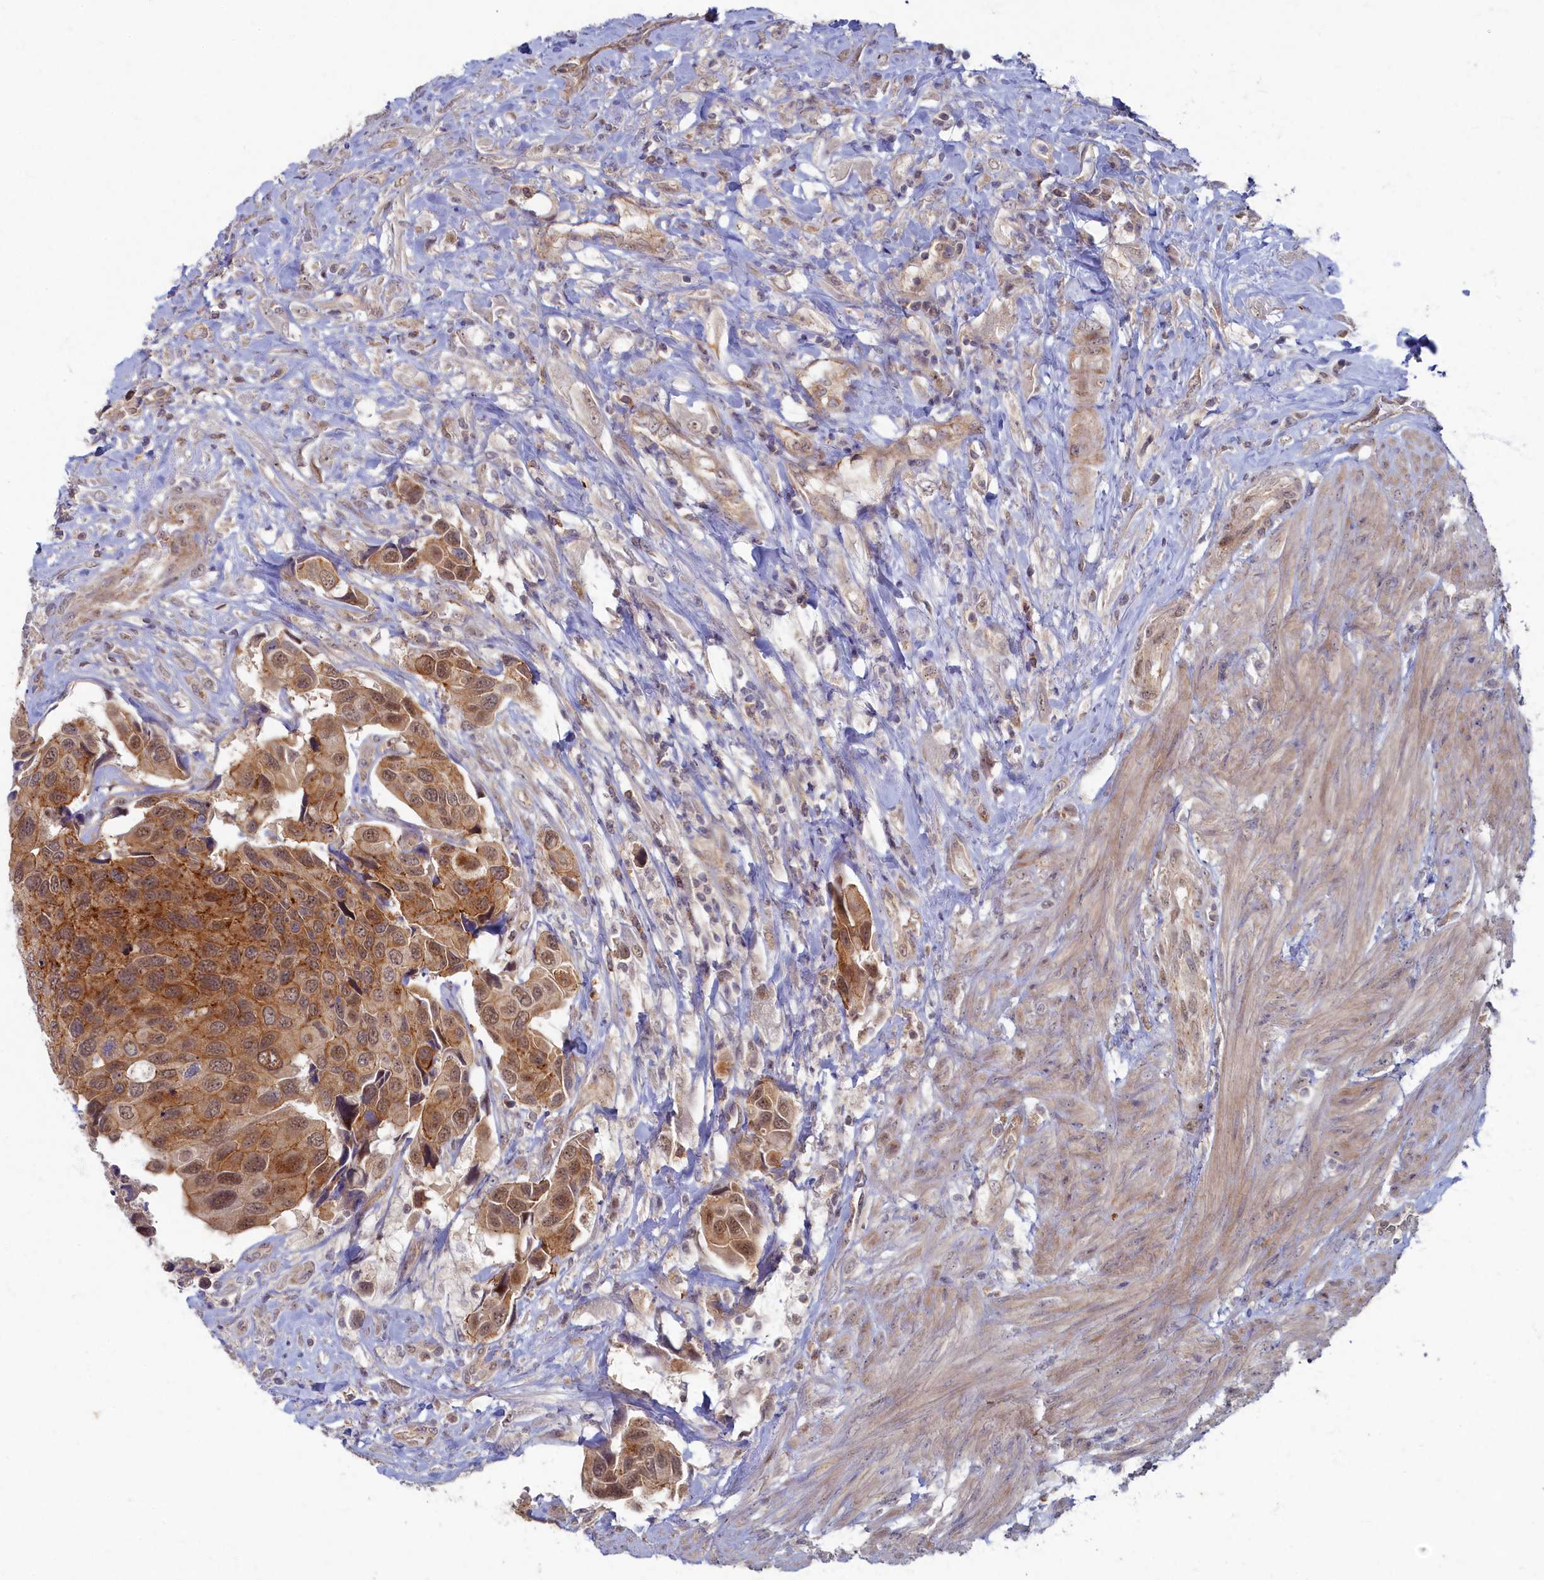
{"staining": {"intensity": "moderate", "quantity": ">75%", "location": "cytoplasmic/membranous,nuclear"}, "tissue": "urothelial cancer", "cell_type": "Tumor cells", "image_type": "cancer", "snomed": [{"axis": "morphology", "description": "Urothelial carcinoma, High grade"}, {"axis": "topography", "description": "Urinary bladder"}], "caption": "This is a photomicrograph of IHC staining of urothelial cancer, which shows moderate expression in the cytoplasmic/membranous and nuclear of tumor cells.", "gene": "WDR59", "patient": {"sex": "male", "age": 74}}